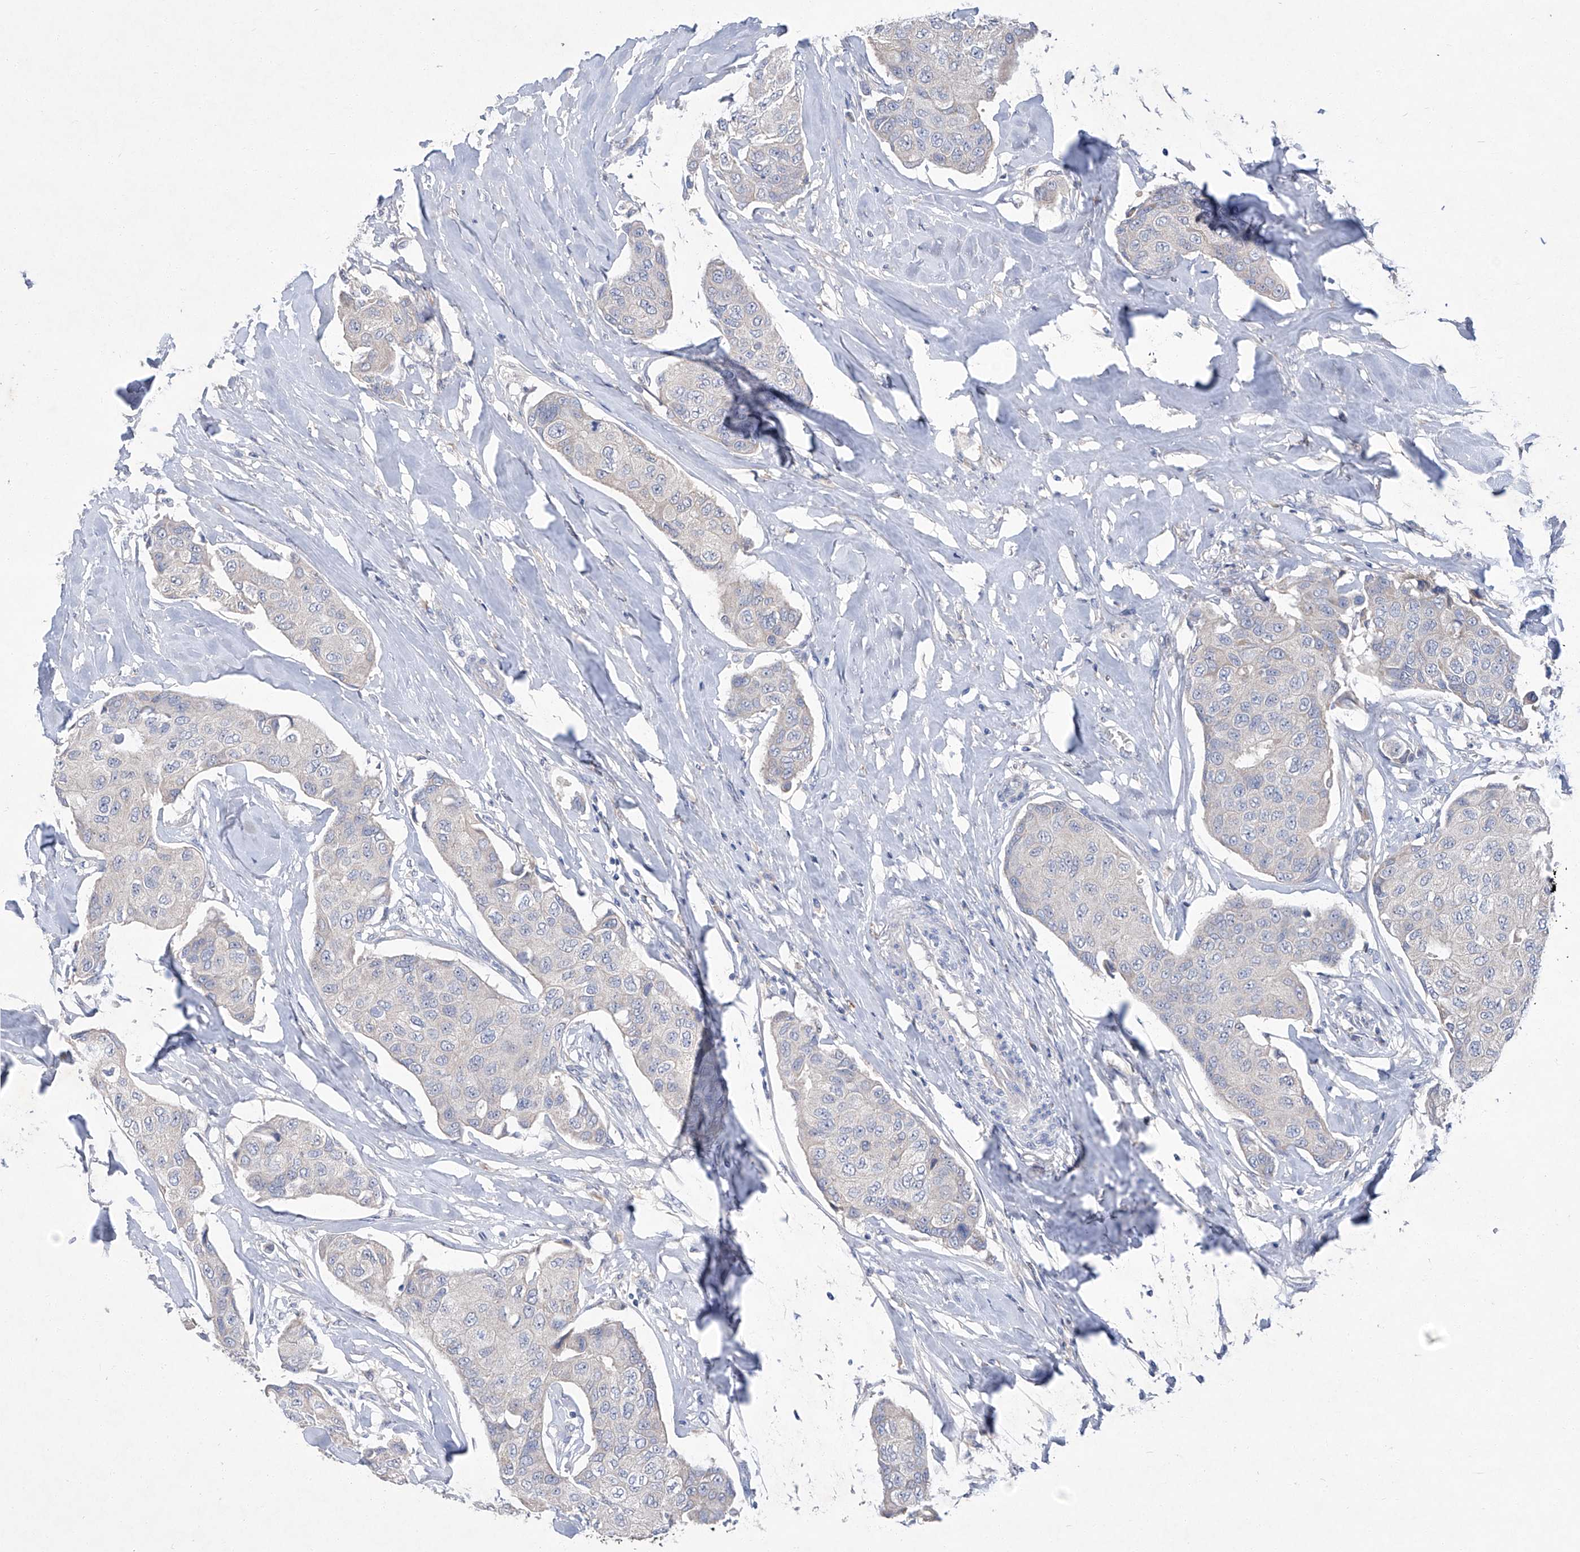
{"staining": {"intensity": "negative", "quantity": "none", "location": "none"}, "tissue": "breast cancer", "cell_type": "Tumor cells", "image_type": "cancer", "snomed": [{"axis": "morphology", "description": "Duct carcinoma"}, {"axis": "topography", "description": "Breast"}], "caption": "Tumor cells show no significant expression in breast cancer.", "gene": "SBK2", "patient": {"sex": "female", "age": 80}}